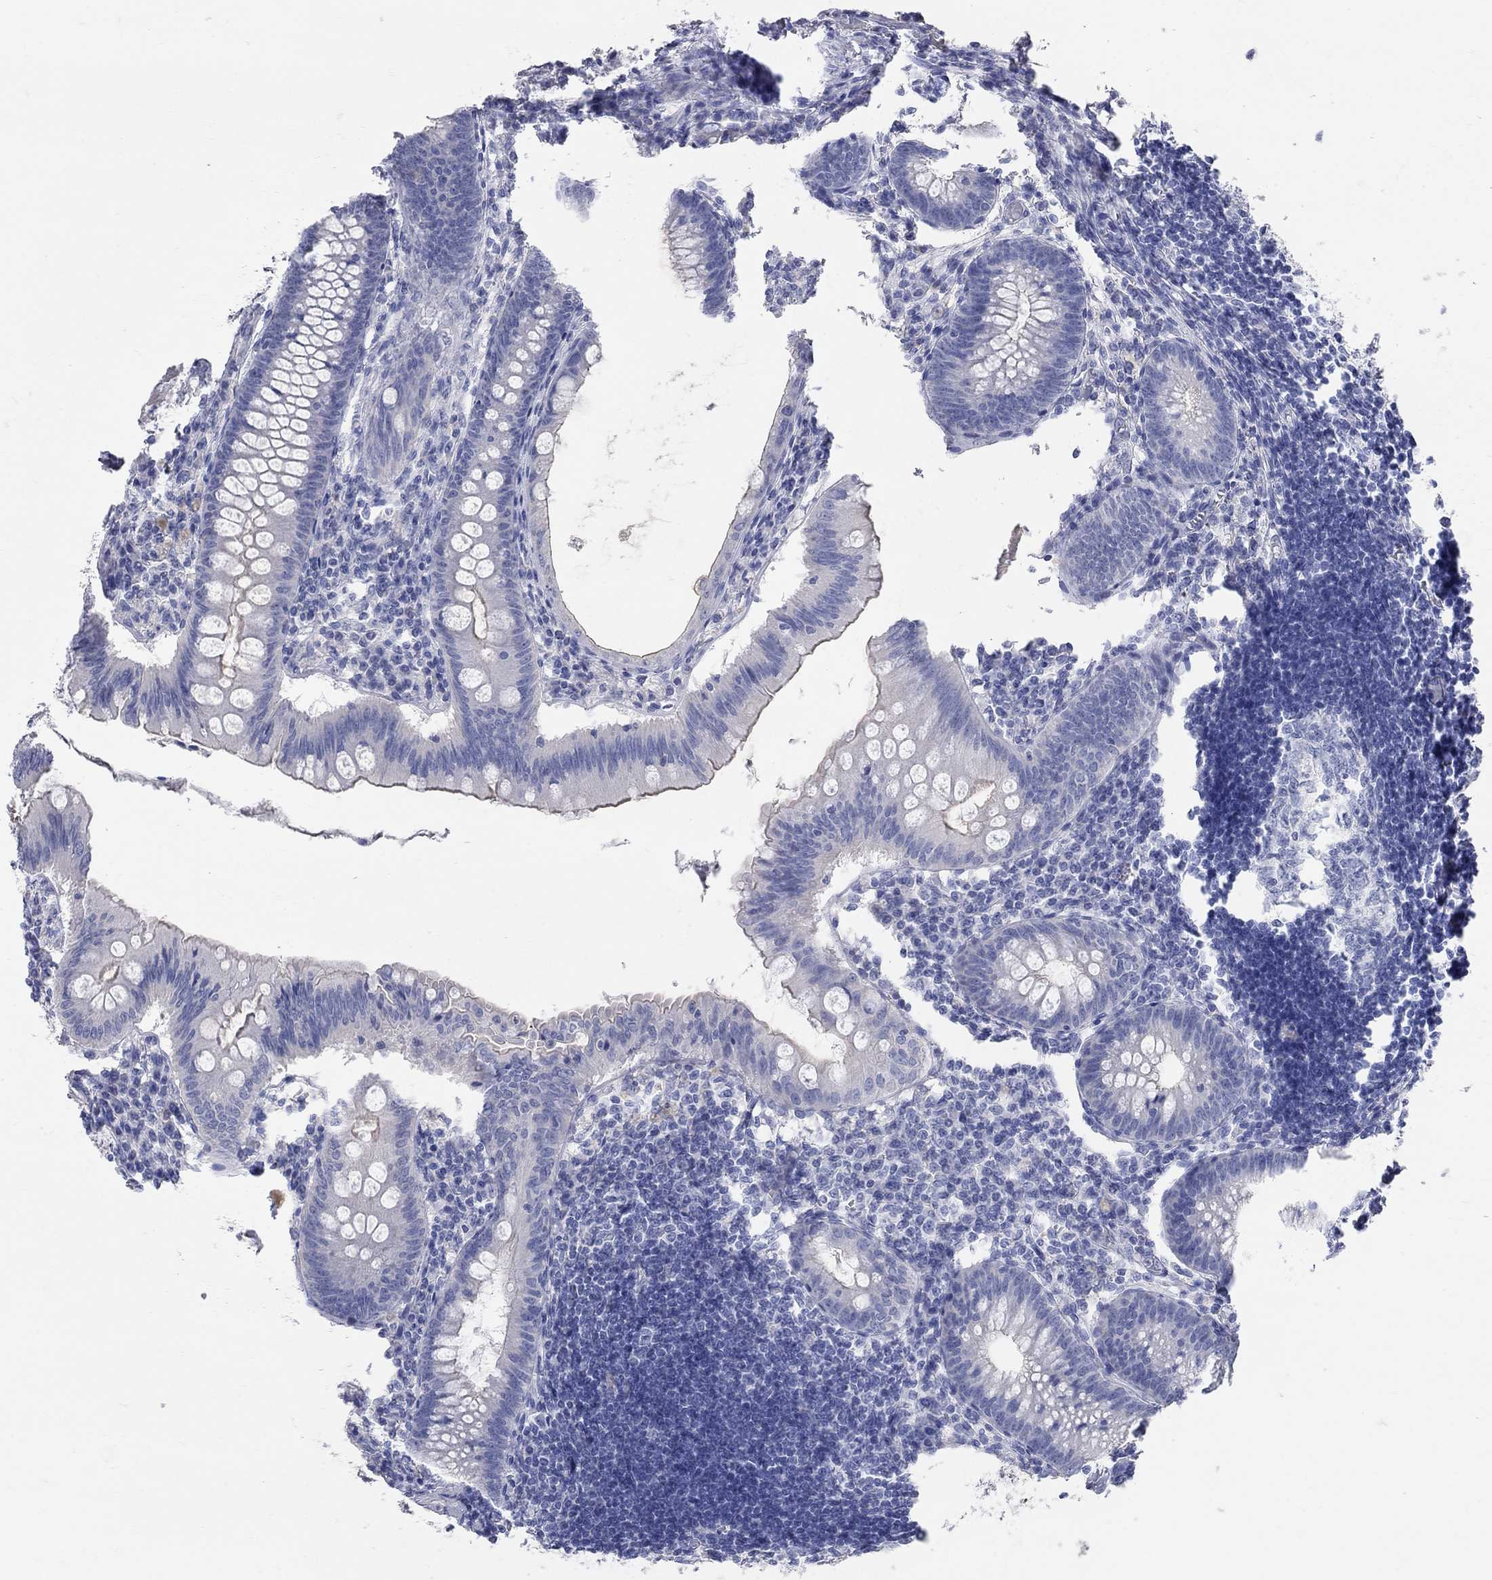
{"staining": {"intensity": "negative", "quantity": "none", "location": "none"}, "tissue": "appendix", "cell_type": "Glandular cells", "image_type": "normal", "snomed": [{"axis": "morphology", "description": "Normal tissue, NOS"}, {"axis": "morphology", "description": "Inflammation, NOS"}, {"axis": "topography", "description": "Appendix"}], "caption": "Glandular cells are negative for brown protein staining in unremarkable appendix. Nuclei are stained in blue.", "gene": "AOX1", "patient": {"sex": "male", "age": 16}}